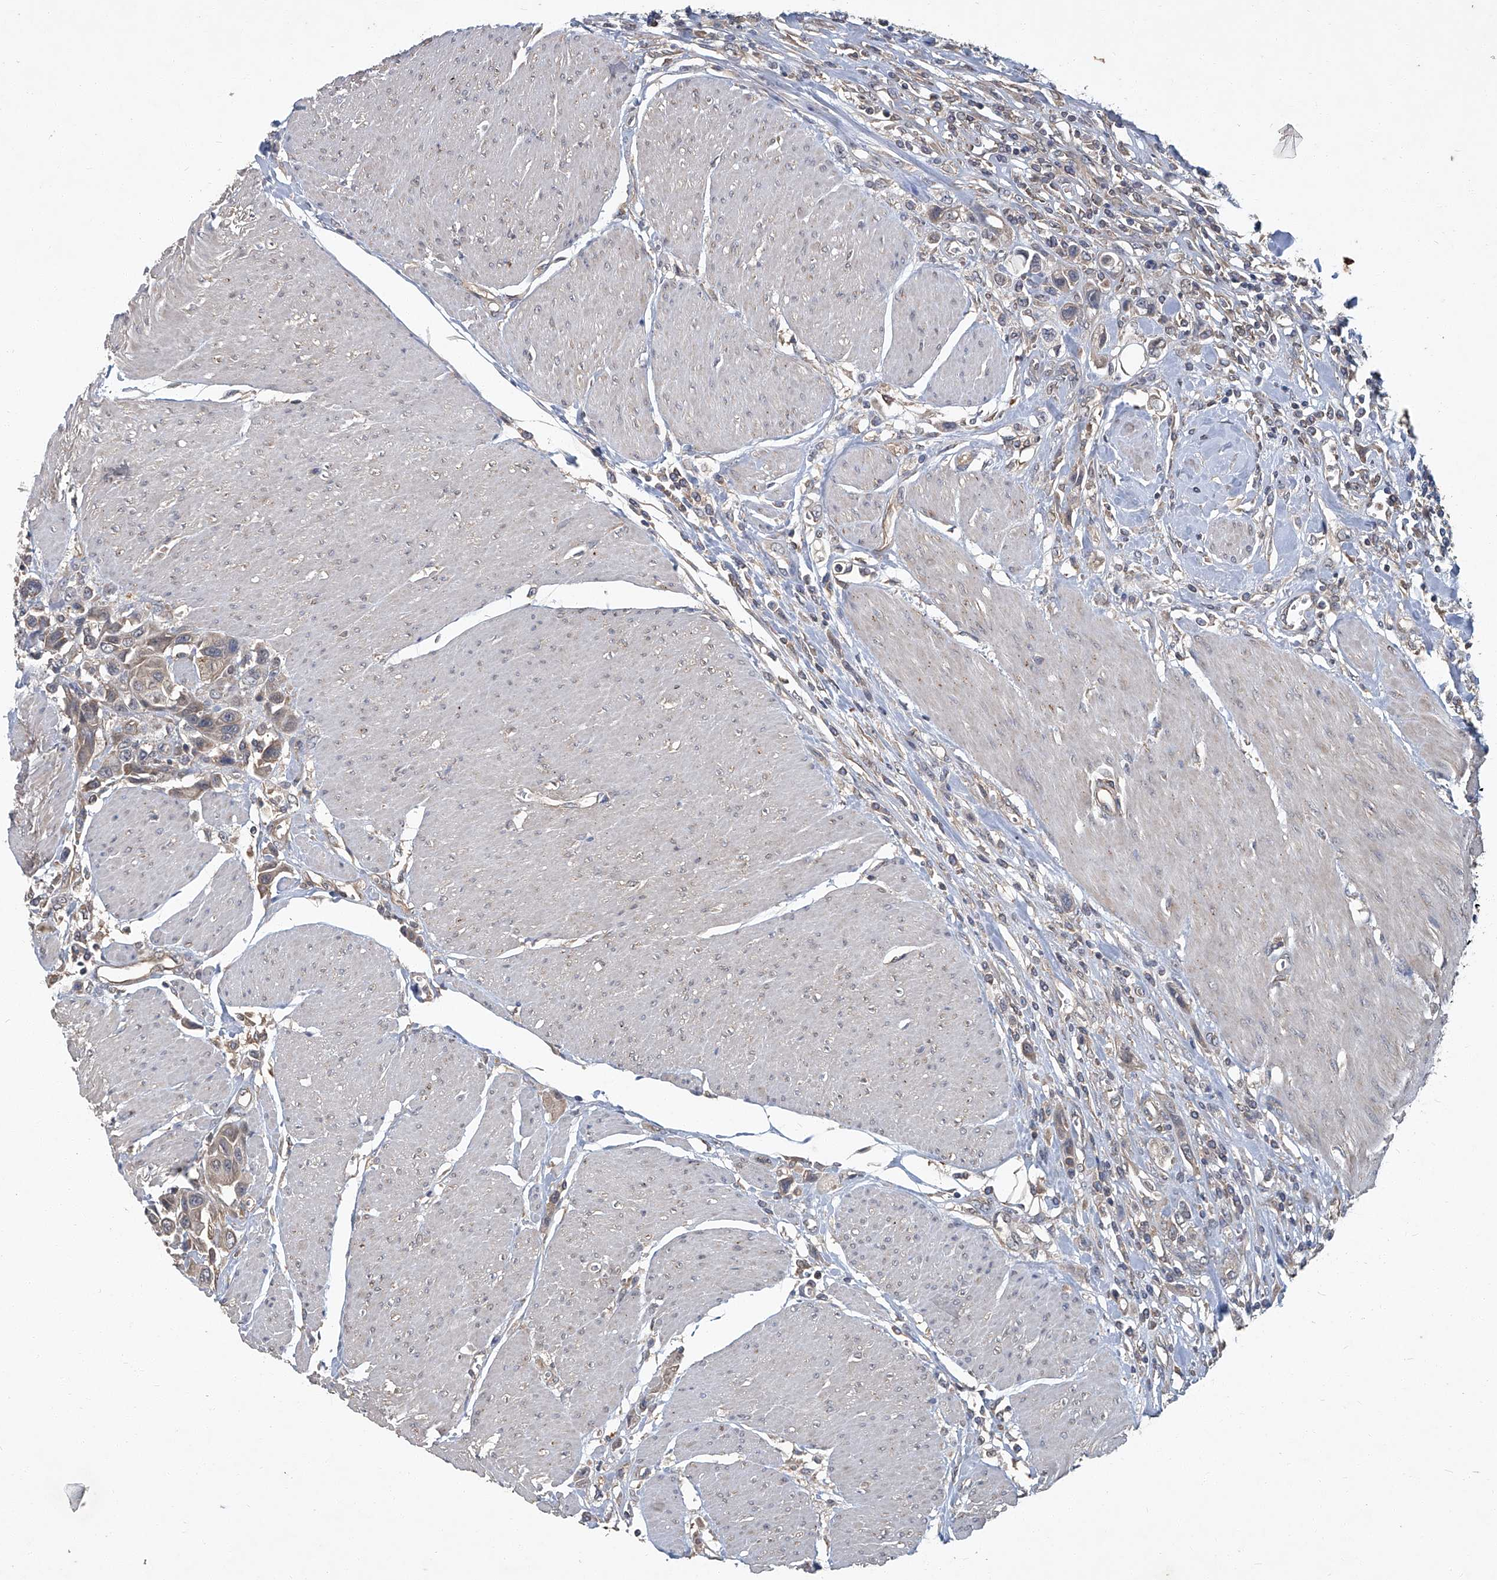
{"staining": {"intensity": "weak", "quantity": "<25%", "location": "cytoplasmic/membranous"}, "tissue": "urothelial cancer", "cell_type": "Tumor cells", "image_type": "cancer", "snomed": [{"axis": "morphology", "description": "Urothelial carcinoma, High grade"}, {"axis": "topography", "description": "Urinary bladder"}], "caption": "The micrograph reveals no significant positivity in tumor cells of urothelial cancer.", "gene": "ANKRD34A", "patient": {"sex": "male", "age": 50}}